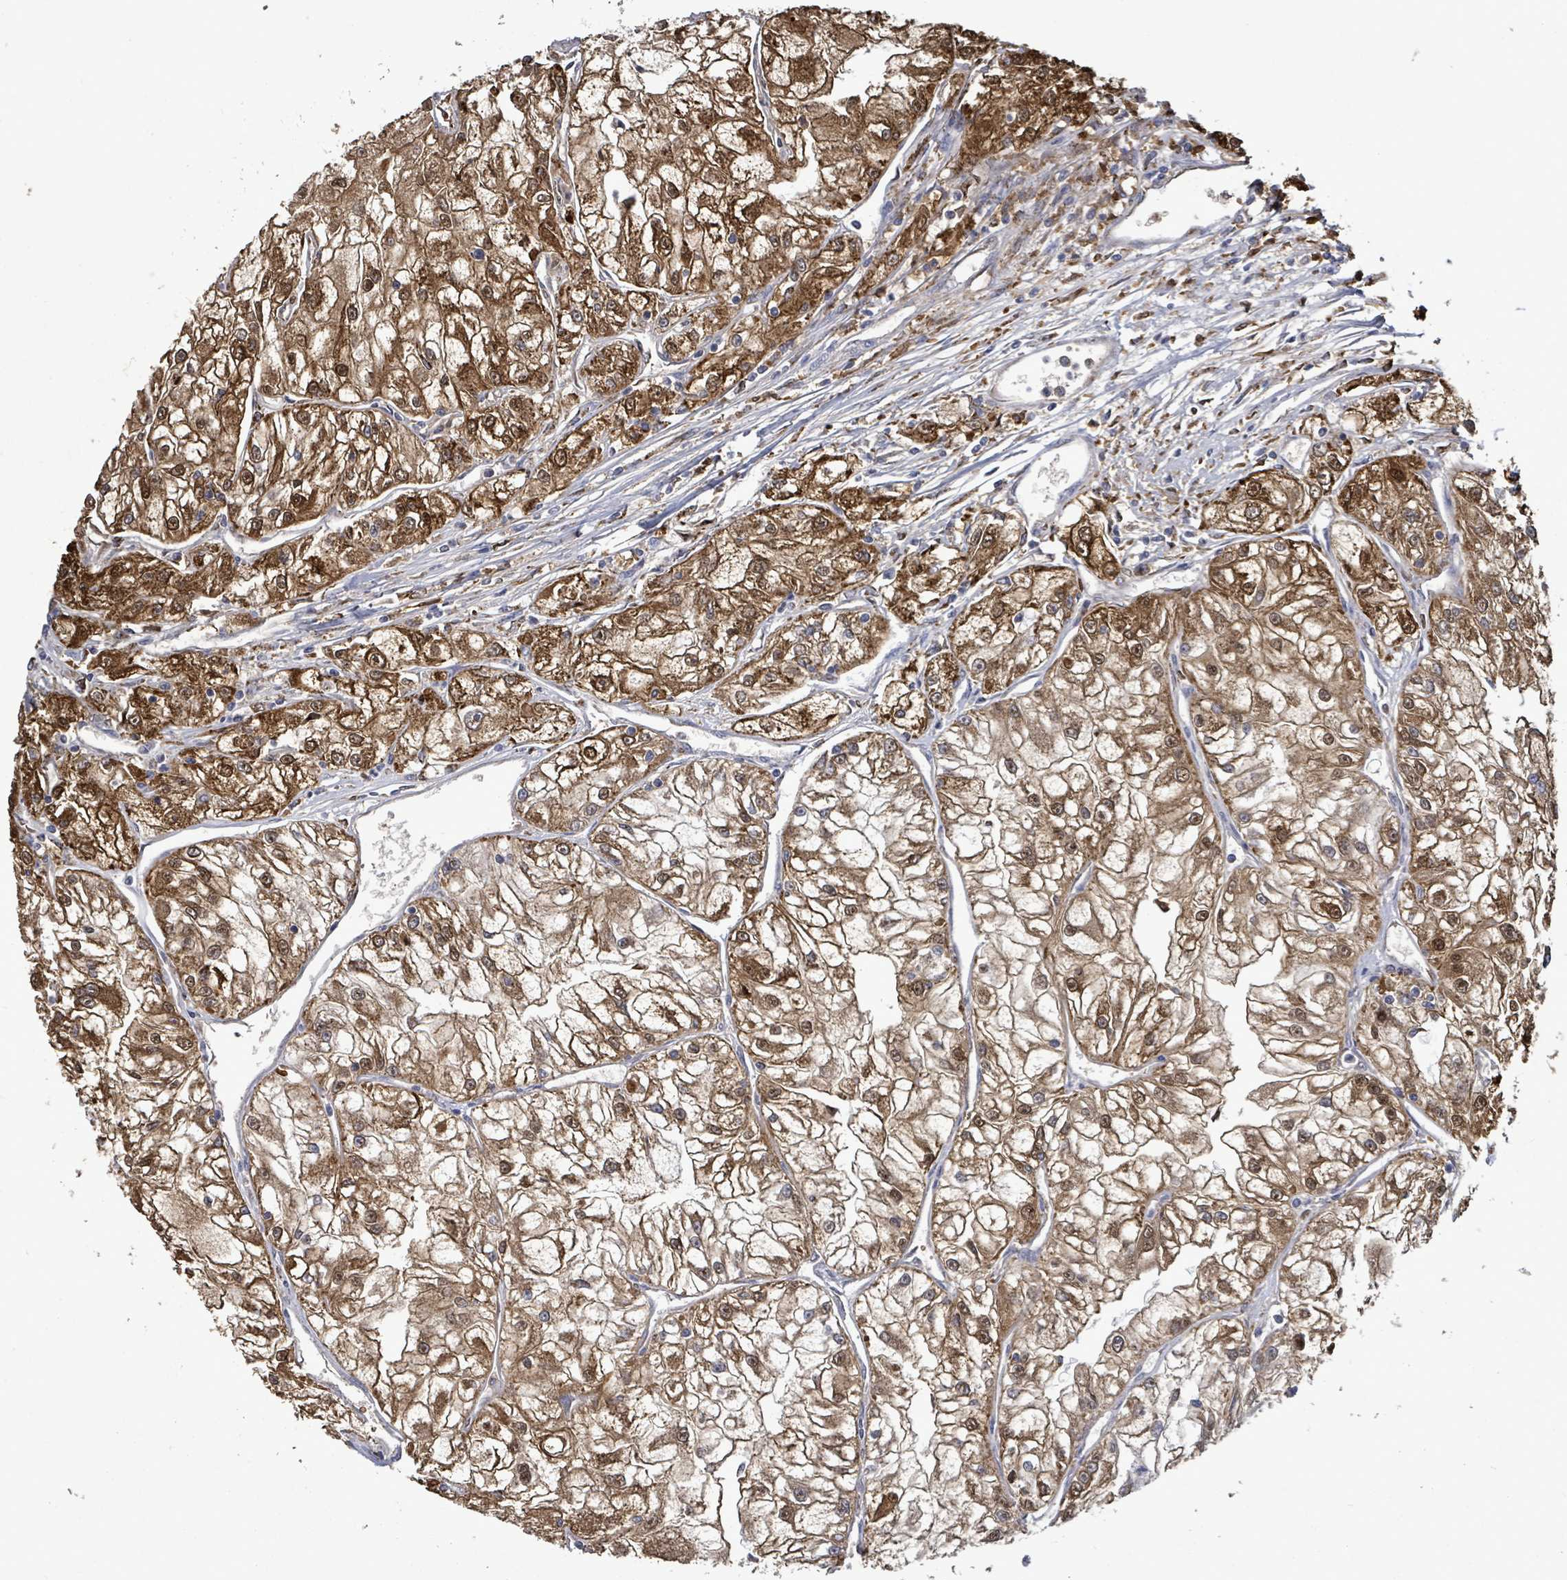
{"staining": {"intensity": "strong", "quantity": ">75%", "location": "cytoplasmic/membranous,nuclear"}, "tissue": "renal cancer", "cell_type": "Tumor cells", "image_type": "cancer", "snomed": [{"axis": "morphology", "description": "Adenocarcinoma, NOS"}, {"axis": "topography", "description": "Kidney"}], "caption": "Immunohistochemistry (IHC) of human renal adenocarcinoma demonstrates high levels of strong cytoplasmic/membranous and nuclear positivity in about >75% of tumor cells.", "gene": "MTMR12", "patient": {"sex": "female", "age": 72}}